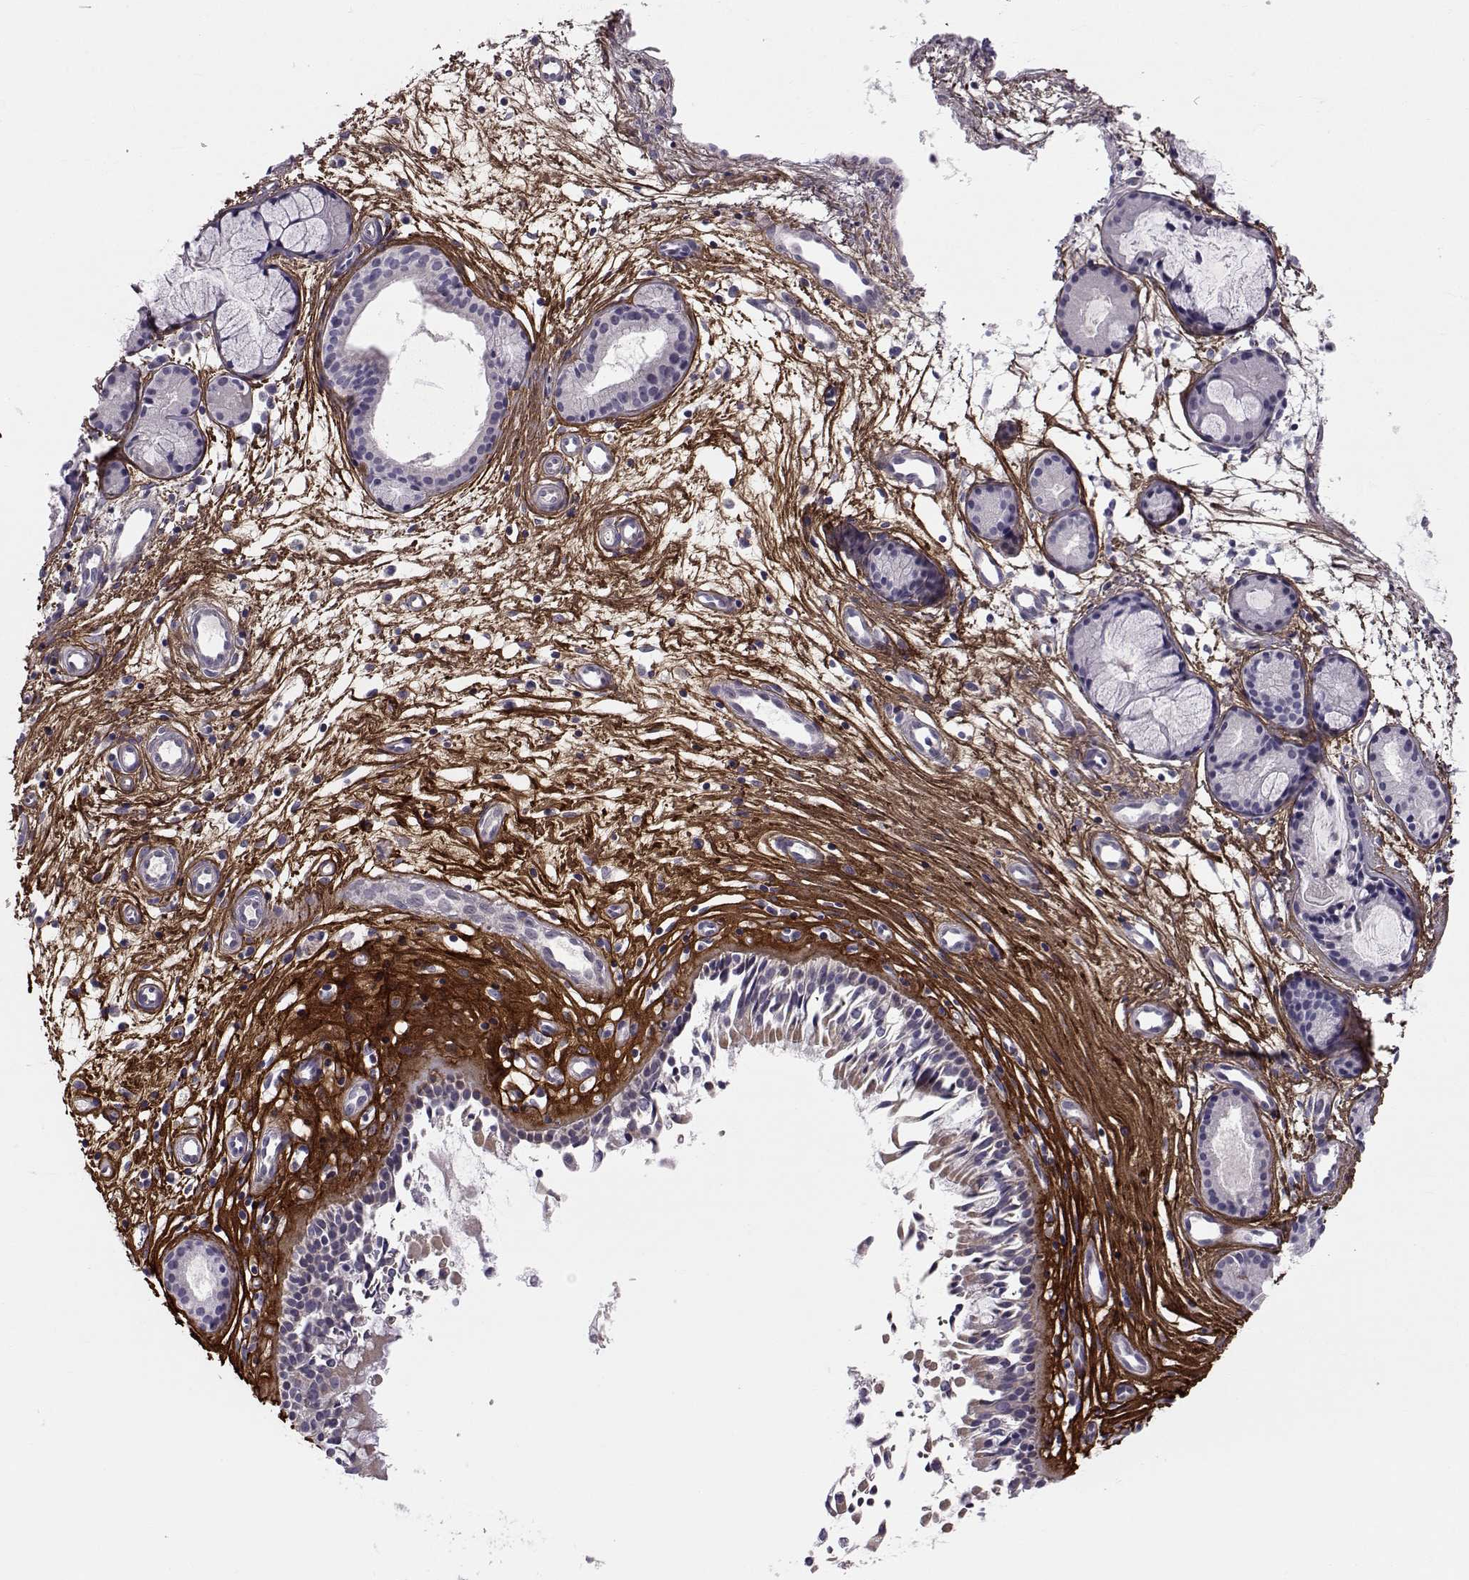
{"staining": {"intensity": "moderate", "quantity": "<25%", "location": "cytoplasmic/membranous"}, "tissue": "nasopharynx", "cell_type": "Respiratory epithelial cells", "image_type": "normal", "snomed": [{"axis": "morphology", "description": "Normal tissue, NOS"}, {"axis": "topography", "description": "Nasopharynx"}], "caption": "Normal nasopharynx was stained to show a protein in brown. There is low levels of moderate cytoplasmic/membranous positivity in about <25% of respiratory epithelial cells.", "gene": "PEX5L", "patient": {"sex": "female", "age": 47}}